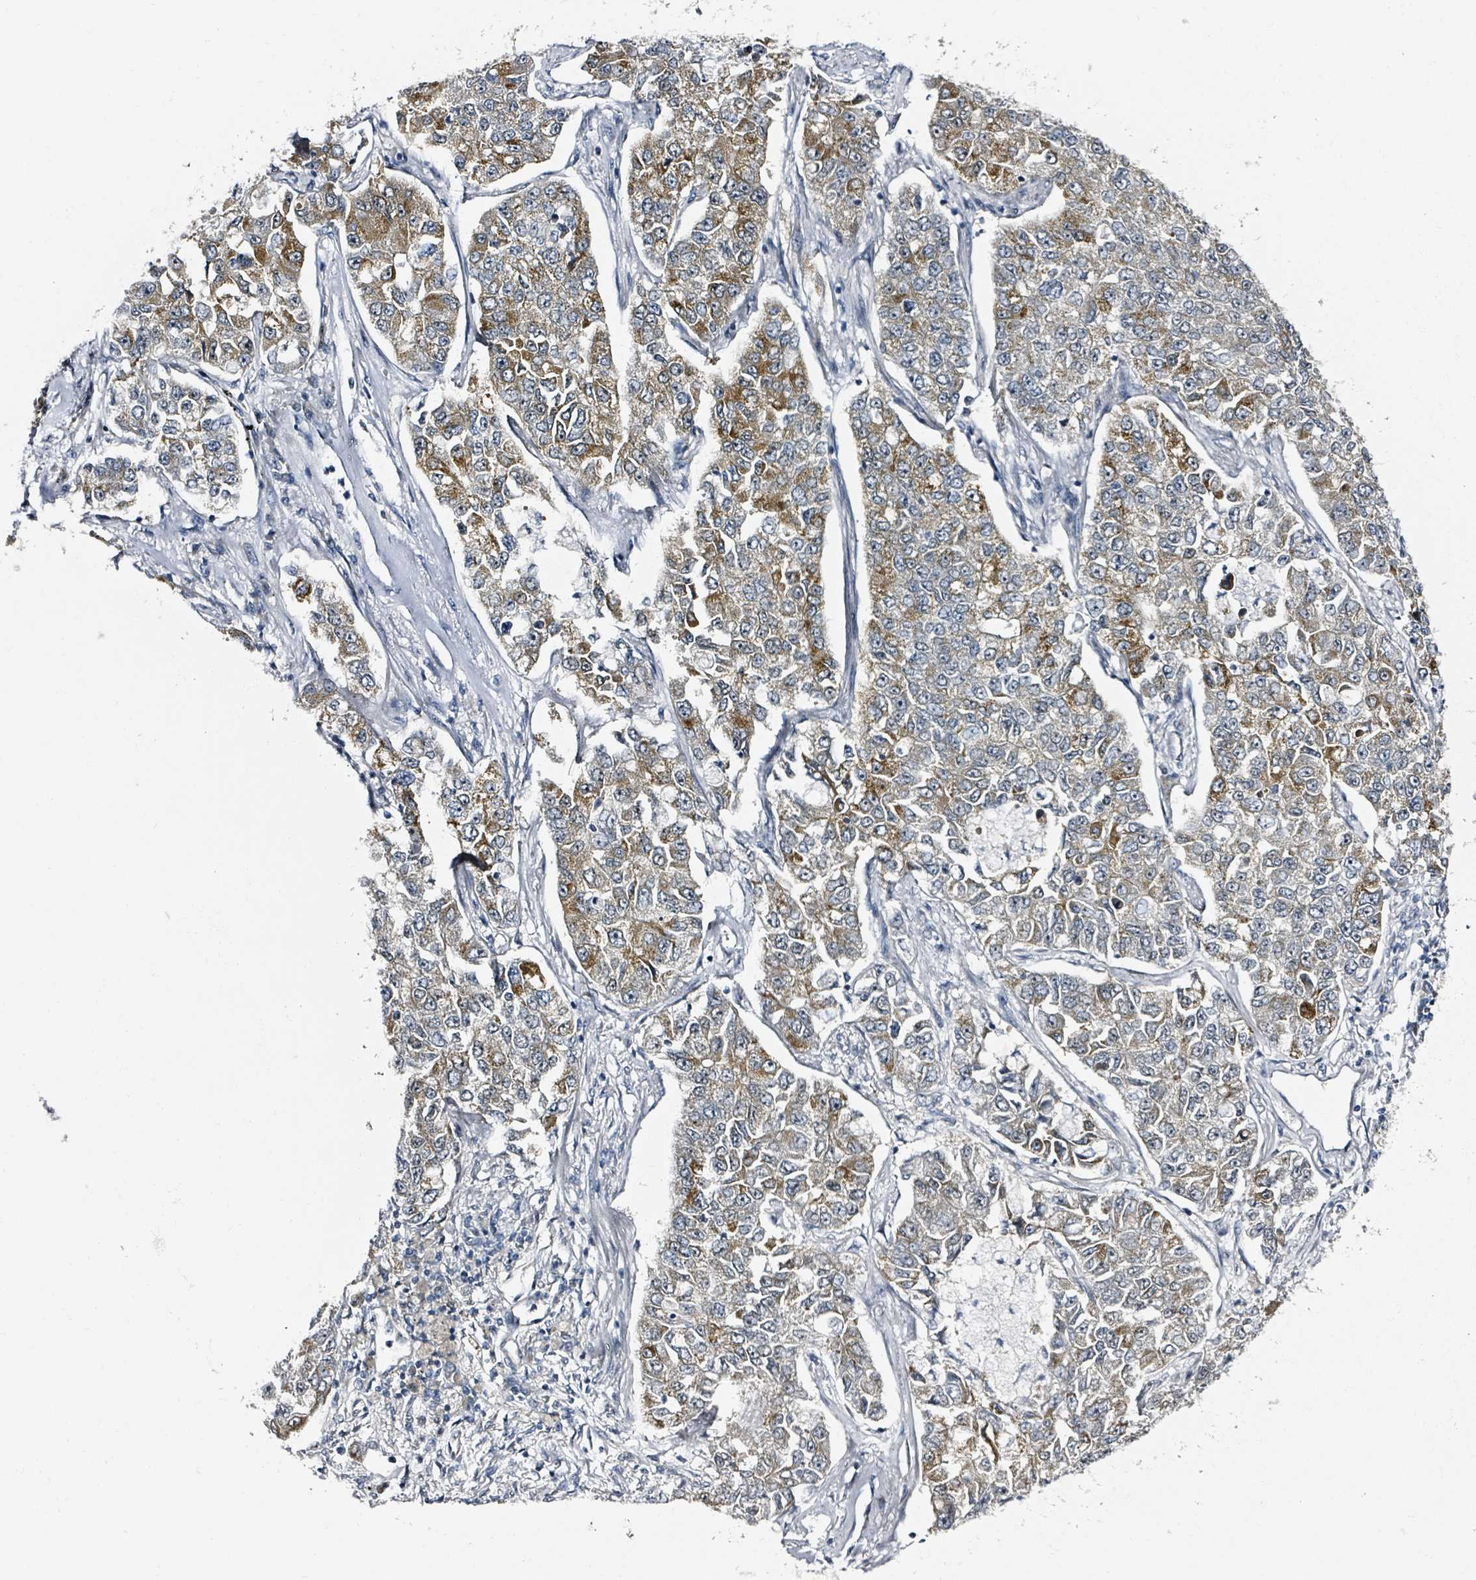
{"staining": {"intensity": "strong", "quantity": "25%-75%", "location": "cytoplasmic/membranous"}, "tissue": "lung cancer", "cell_type": "Tumor cells", "image_type": "cancer", "snomed": [{"axis": "morphology", "description": "Adenocarcinoma, NOS"}, {"axis": "topography", "description": "Lung"}], "caption": "Protein analysis of adenocarcinoma (lung) tissue reveals strong cytoplasmic/membranous staining in approximately 25%-75% of tumor cells.", "gene": "B3GAT3", "patient": {"sex": "male", "age": 49}}